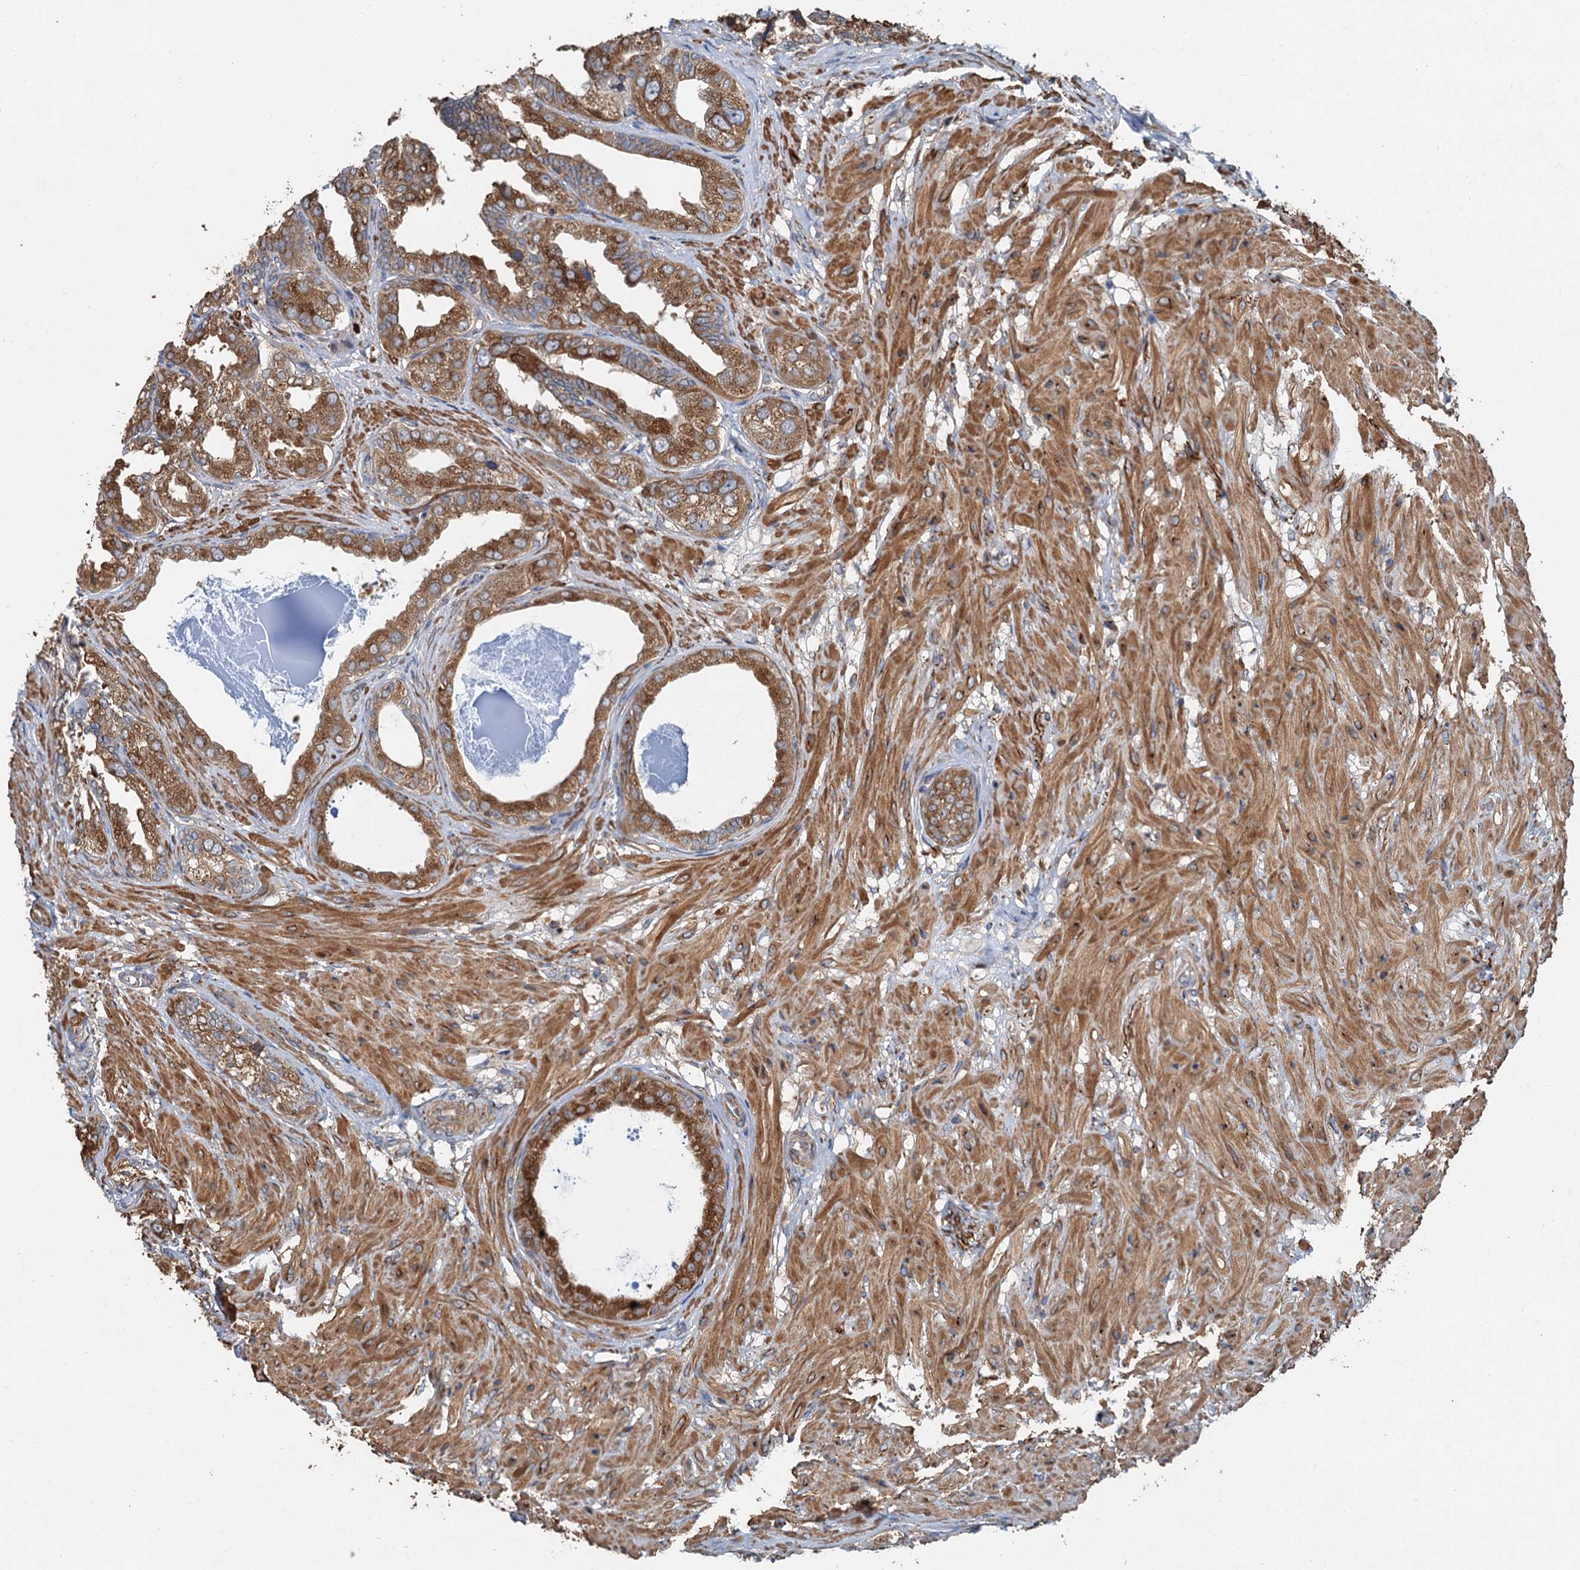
{"staining": {"intensity": "strong", "quantity": ">75%", "location": "cytoplasmic/membranous"}, "tissue": "seminal vesicle", "cell_type": "Glandular cells", "image_type": "normal", "snomed": [{"axis": "morphology", "description": "Normal tissue, NOS"}, {"axis": "topography", "description": "Seminal veicle"}], "caption": "Immunohistochemistry photomicrograph of unremarkable seminal vesicle: human seminal vesicle stained using IHC displays high levels of strong protein expression localized specifically in the cytoplasmic/membranous of glandular cells, appearing as a cytoplasmic/membranous brown color.", "gene": "ANKRD26", "patient": {"sex": "male", "age": 63}}